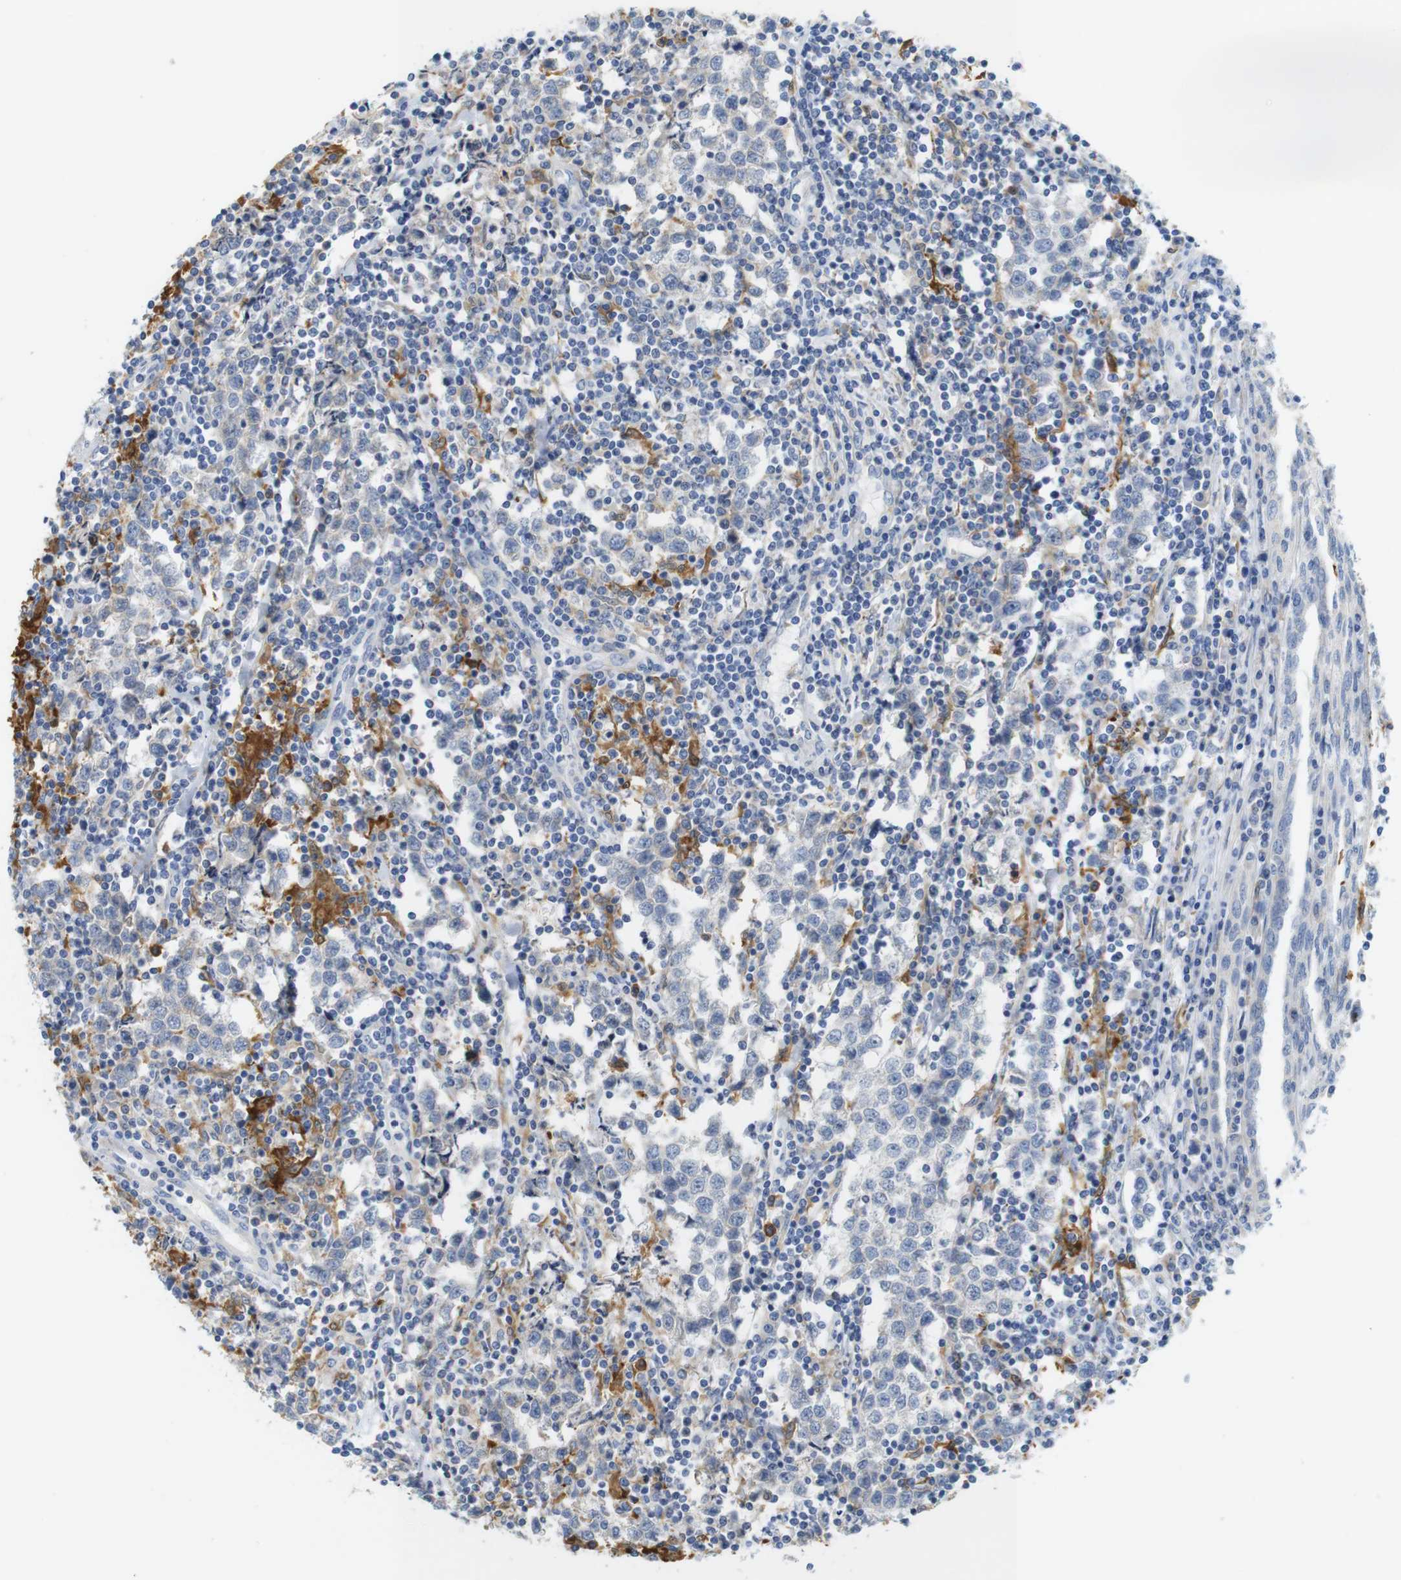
{"staining": {"intensity": "negative", "quantity": "none", "location": "none"}, "tissue": "testis cancer", "cell_type": "Tumor cells", "image_type": "cancer", "snomed": [{"axis": "morphology", "description": "Seminoma, NOS"}, {"axis": "morphology", "description": "Carcinoma, Embryonal, NOS"}, {"axis": "topography", "description": "Testis"}], "caption": "Tumor cells show no significant protein staining in testis cancer (seminoma).", "gene": "NEBL", "patient": {"sex": "male", "age": 36}}